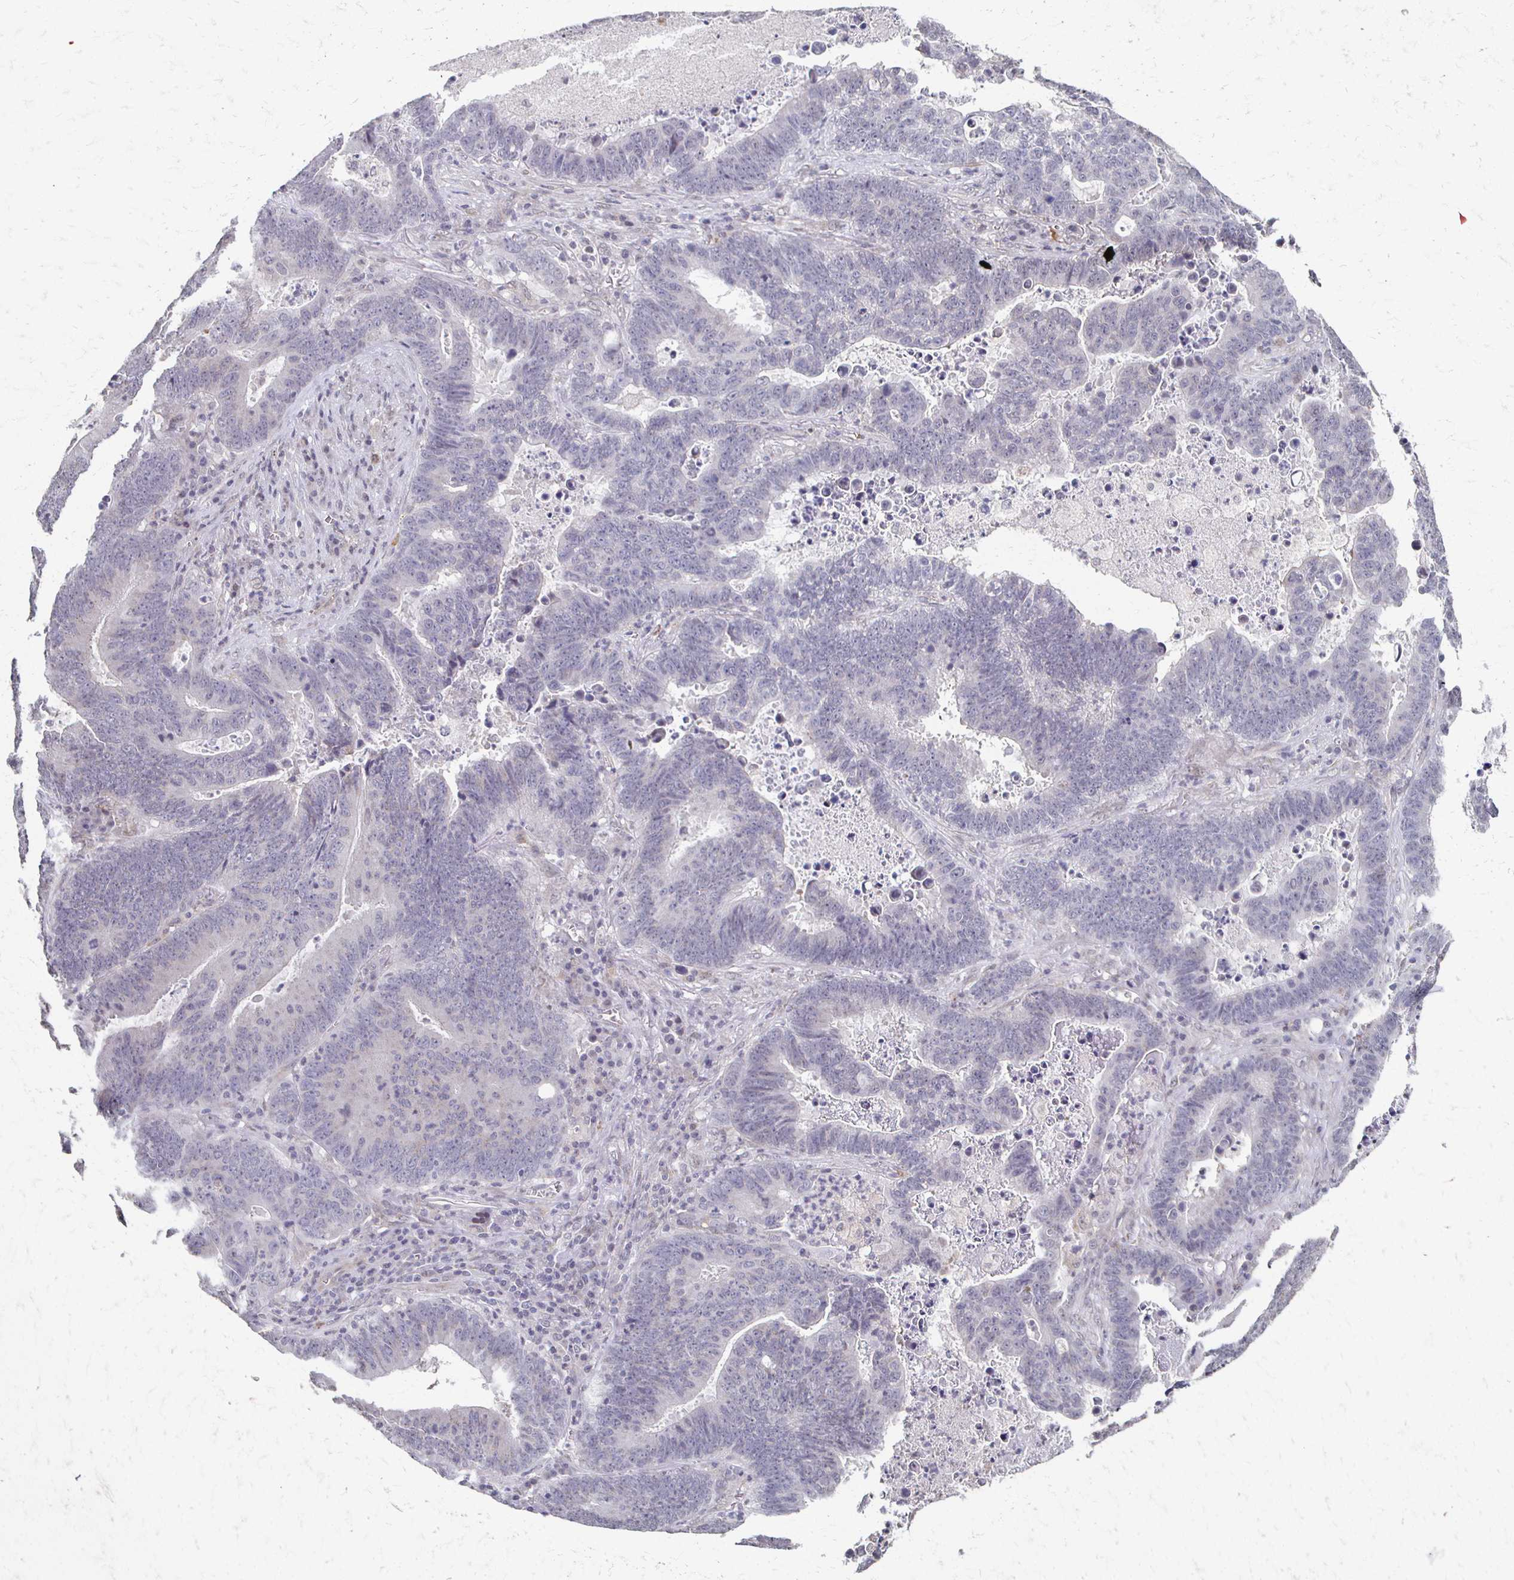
{"staining": {"intensity": "negative", "quantity": "none", "location": "none"}, "tissue": "lung cancer", "cell_type": "Tumor cells", "image_type": "cancer", "snomed": [{"axis": "morphology", "description": "Aneuploidy"}, {"axis": "morphology", "description": "Adenocarcinoma, NOS"}, {"axis": "morphology", "description": "Adenocarcinoma primary or metastatic"}, {"axis": "topography", "description": "Lung"}], "caption": "Lung cancer was stained to show a protein in brown. There is no significant positivity in tumor cells.", "gene": "DAB1", "patient": {"sex": "female", "age": 75}}